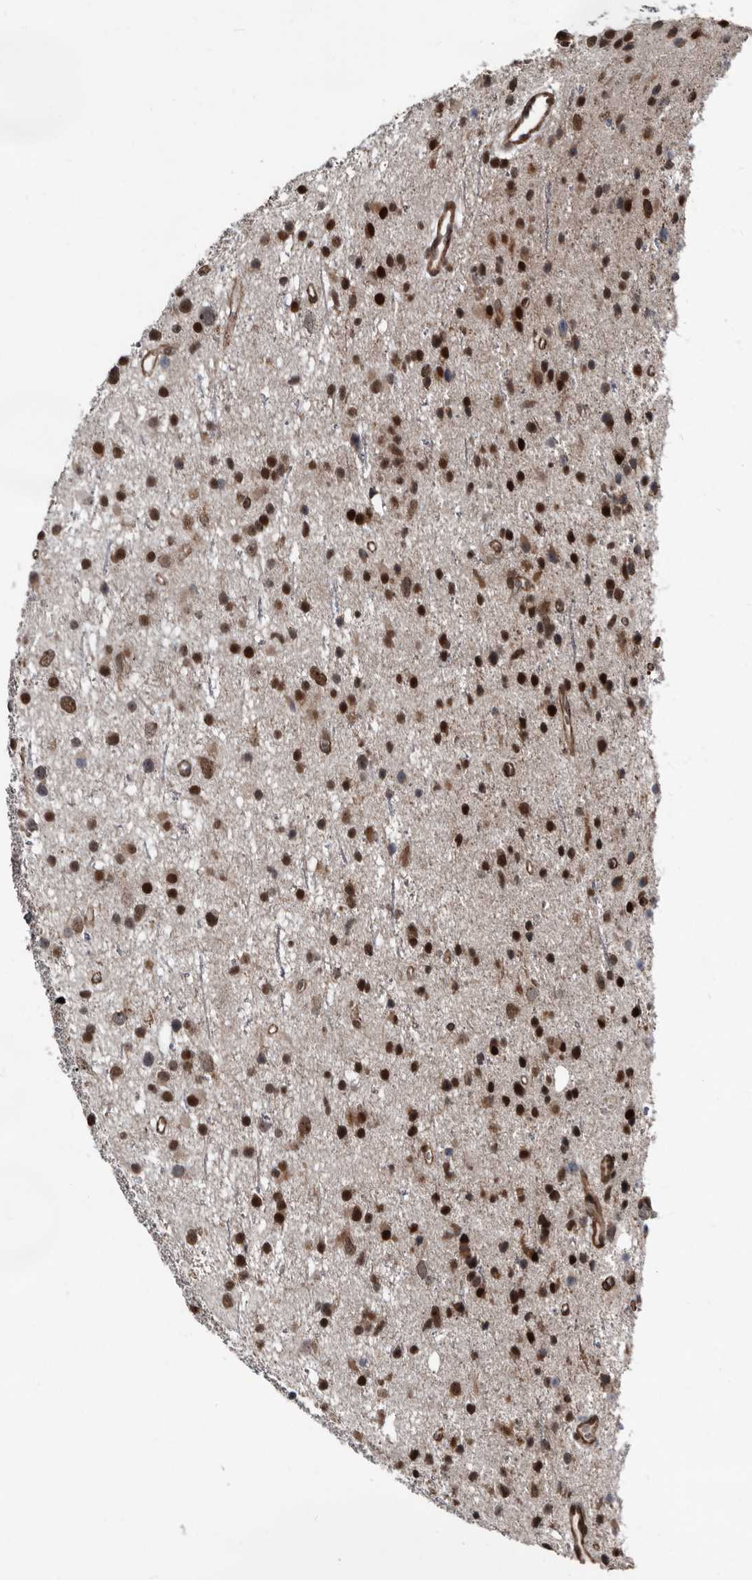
{"staining": {"intensity": "strong", "quantity": ">75%", "location": "nuclear"}, "tissue": "glioma", "cell_type": "Tumor cells", "image_type": "cancer", "snomed": [{"axis": "morphology", "description": "Glioma, malignant, Low grade"}, {"axis": "topography", "description": "Cerebral cortex"}], "caption": "Tumor cells show strong nuclear expression in approximately >75% of cells in low-grade glioma (malignant). Using DAB (3,3'-diaminobenzidine) (brown) and hematoxylin (blue) stains, captured at high magnification using brightfield microscopy.", "gene": "CHD1L", "patient": {"sex": "female", "age": 39}}